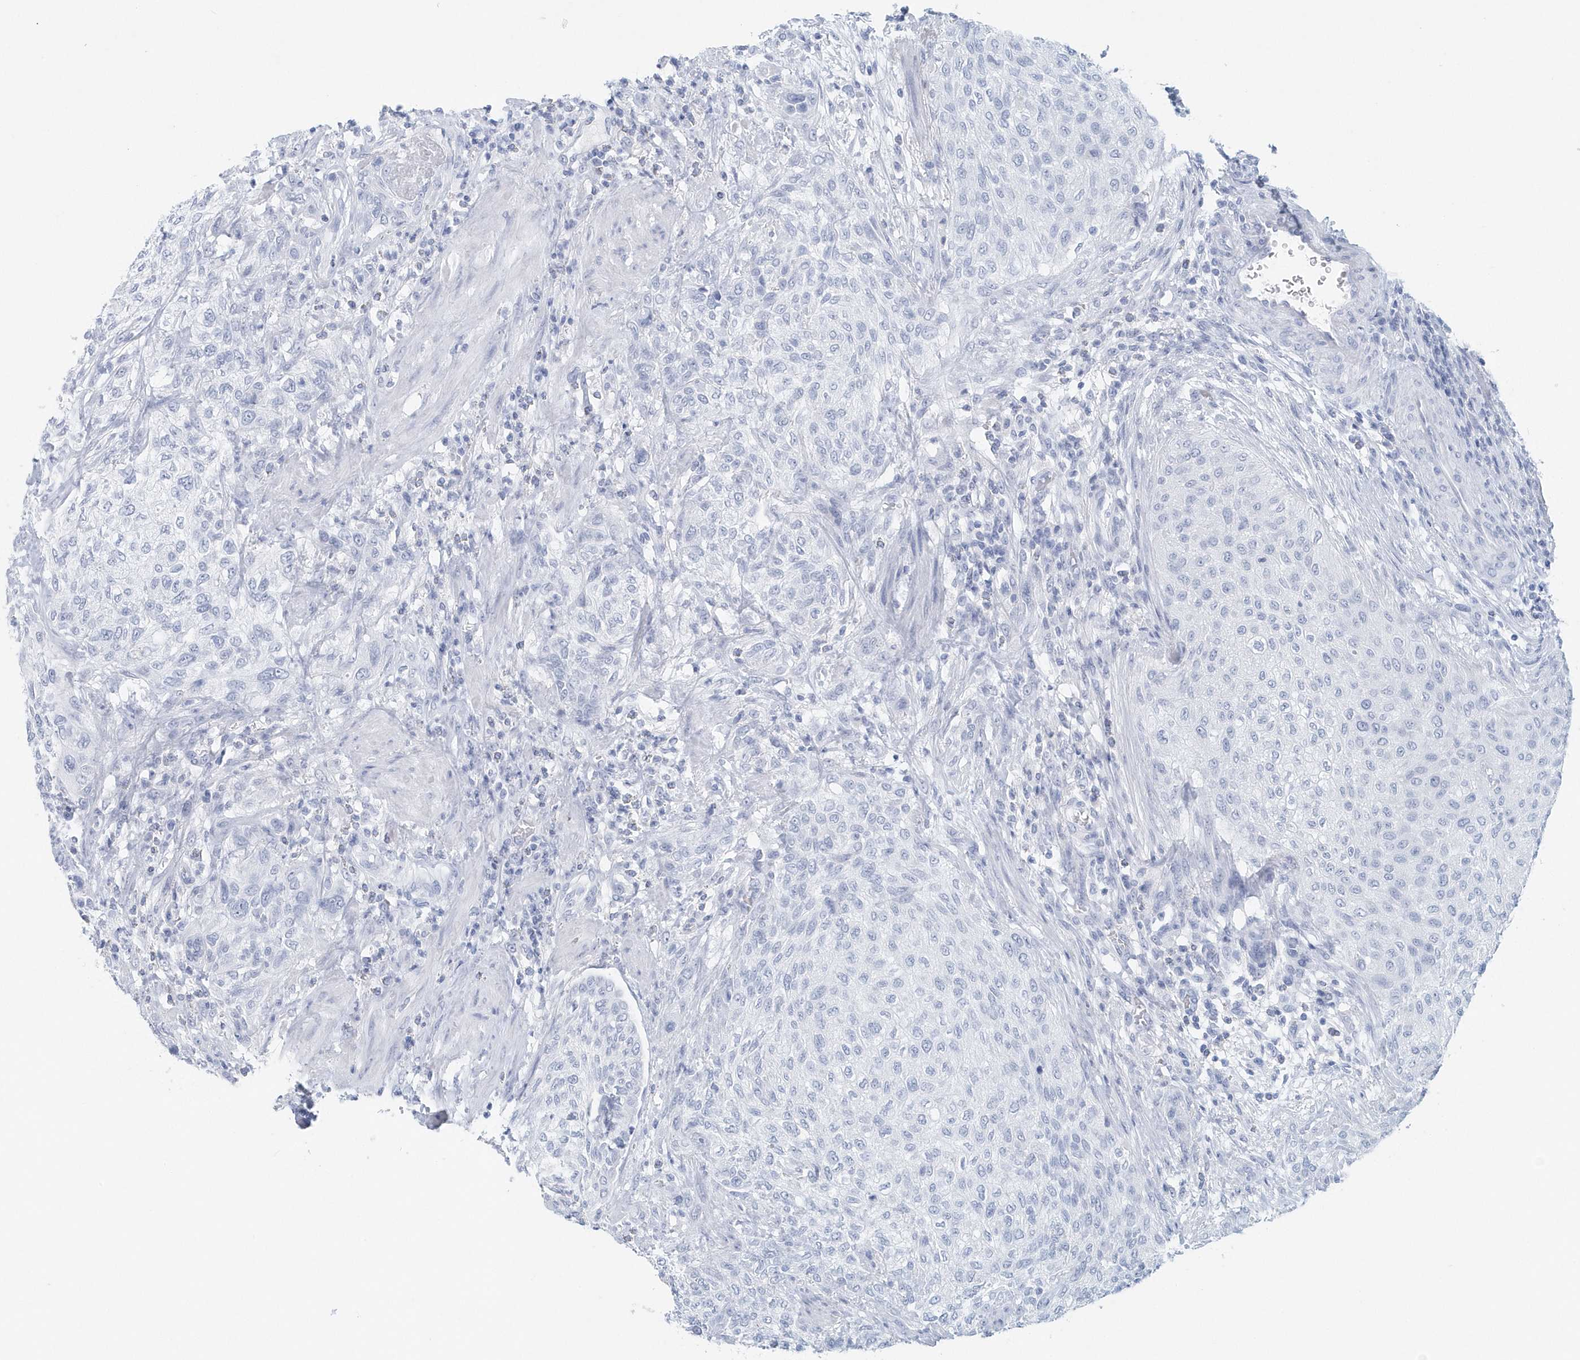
{"staining": {"intensity": "negative", "quantity": "none", "location": "none"}, "tissue": "urothelial cancer", "cell_type": "Tumor cells", "image_type": "cancer", "snomed": [{"axis": "morphology", "description": "Urothelial carcinoma, High grade"}, {"axis": "topography", "description": "Urinary bladder"}], "caption": "A high-resolution micrograph shows IHC staining of urothelial cancer, which shows no significant staining in tumor cells.", "gene": "PTPRO", "patient": {"sex": "male", "age": 35}}